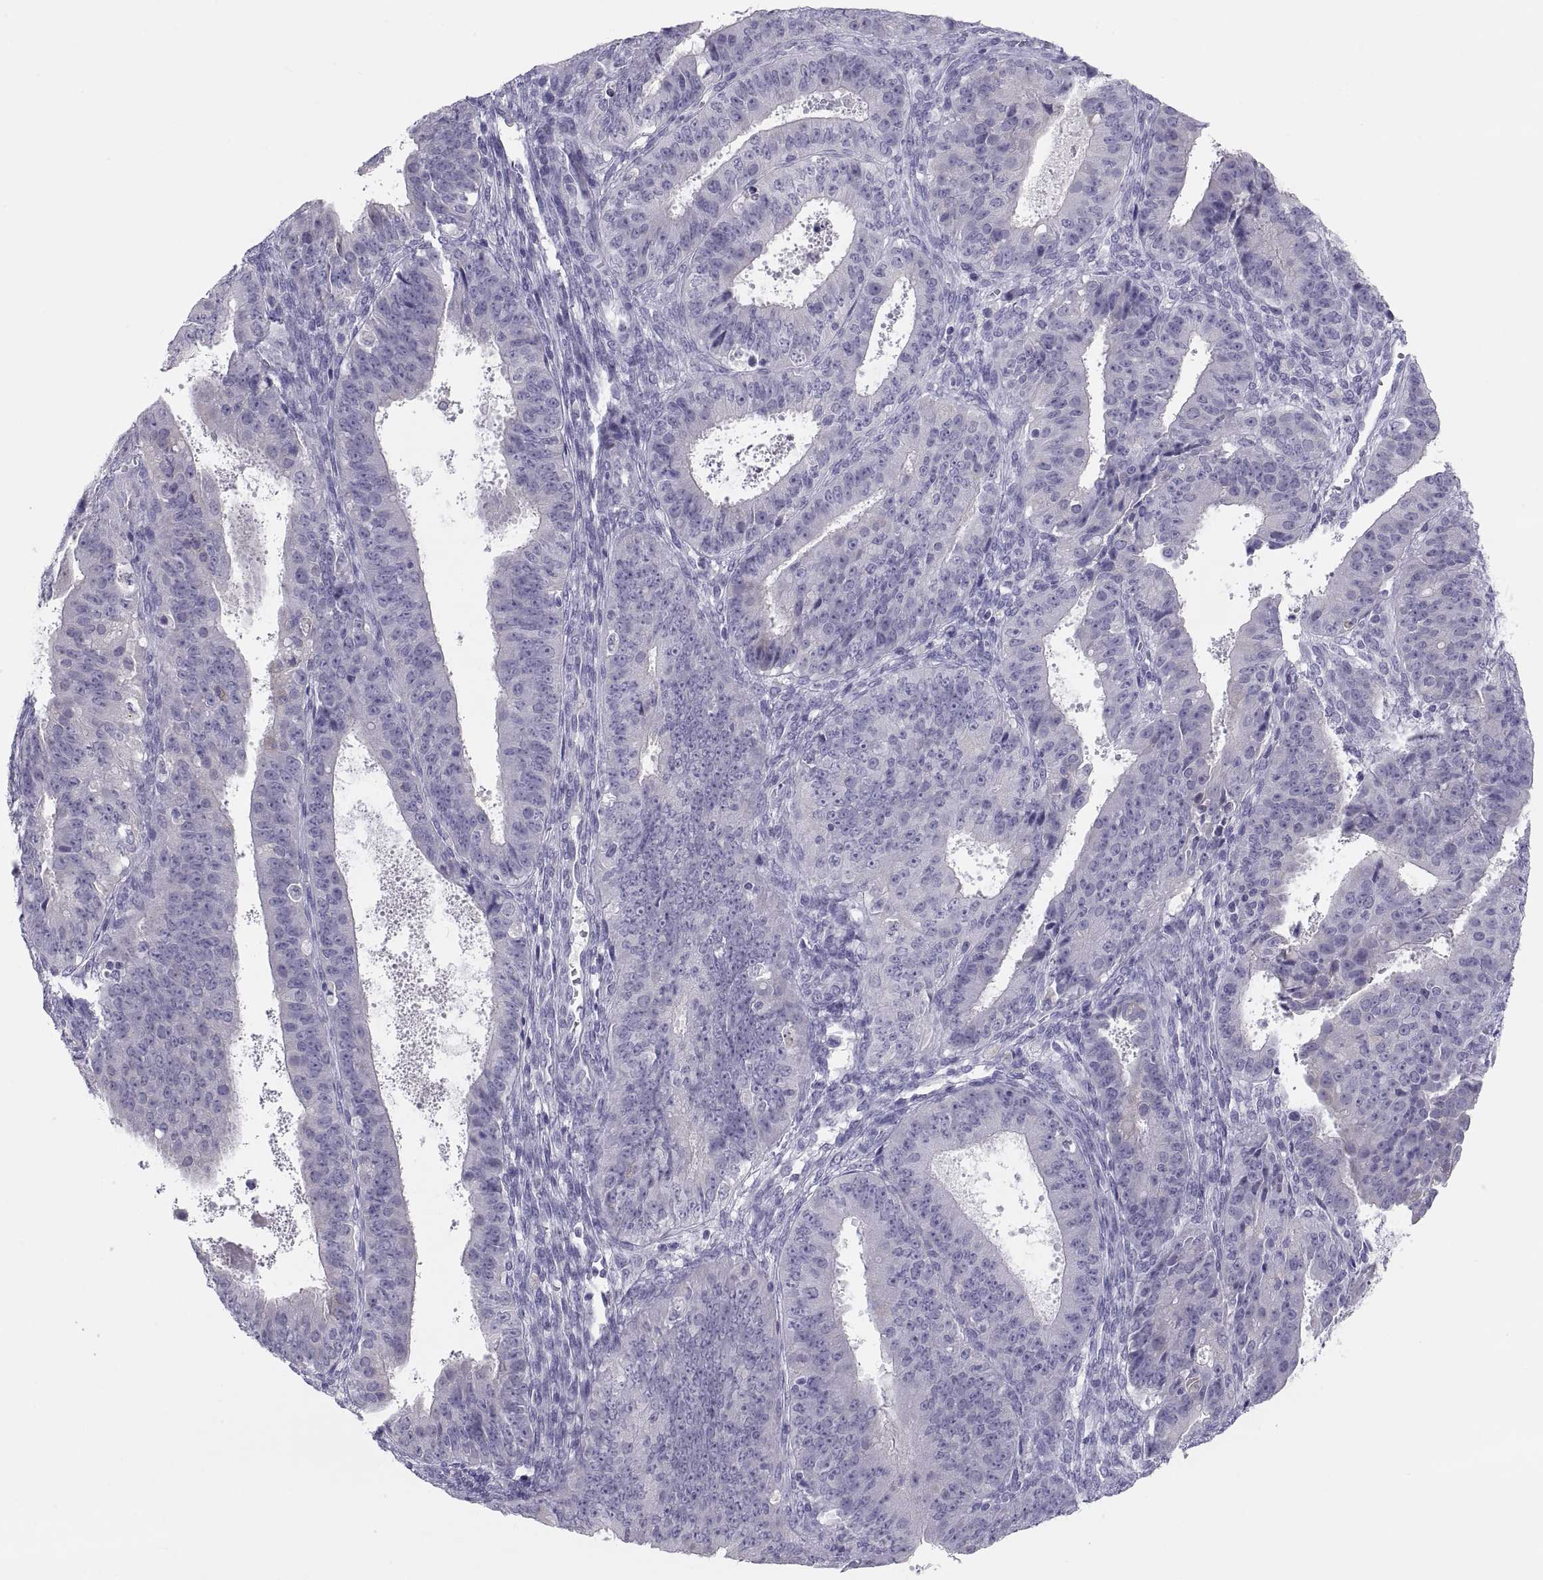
{"staining": {"intensity": "negative", "quantity": "none", "location": "none"}, "tissue": "ovarian cancer", "cell_type": "Tumor cells", "image_type": "cancer", "snomed": [{"axis": "morphology", "description": "Carcinoma, endometroid"}, {"axis": "topography", "description": "Ovary"}], "caption": "This is a micrograph of IHC staining of ovarian cancer (endometroid carcinoma), which shows no positivity in tumor cells. (Brightfield microscopy of DAB immunohistochemistry (IHC) at high magnification).", "gene": "MAGEB2", "patient": {"sex": "female", "age": 42}}